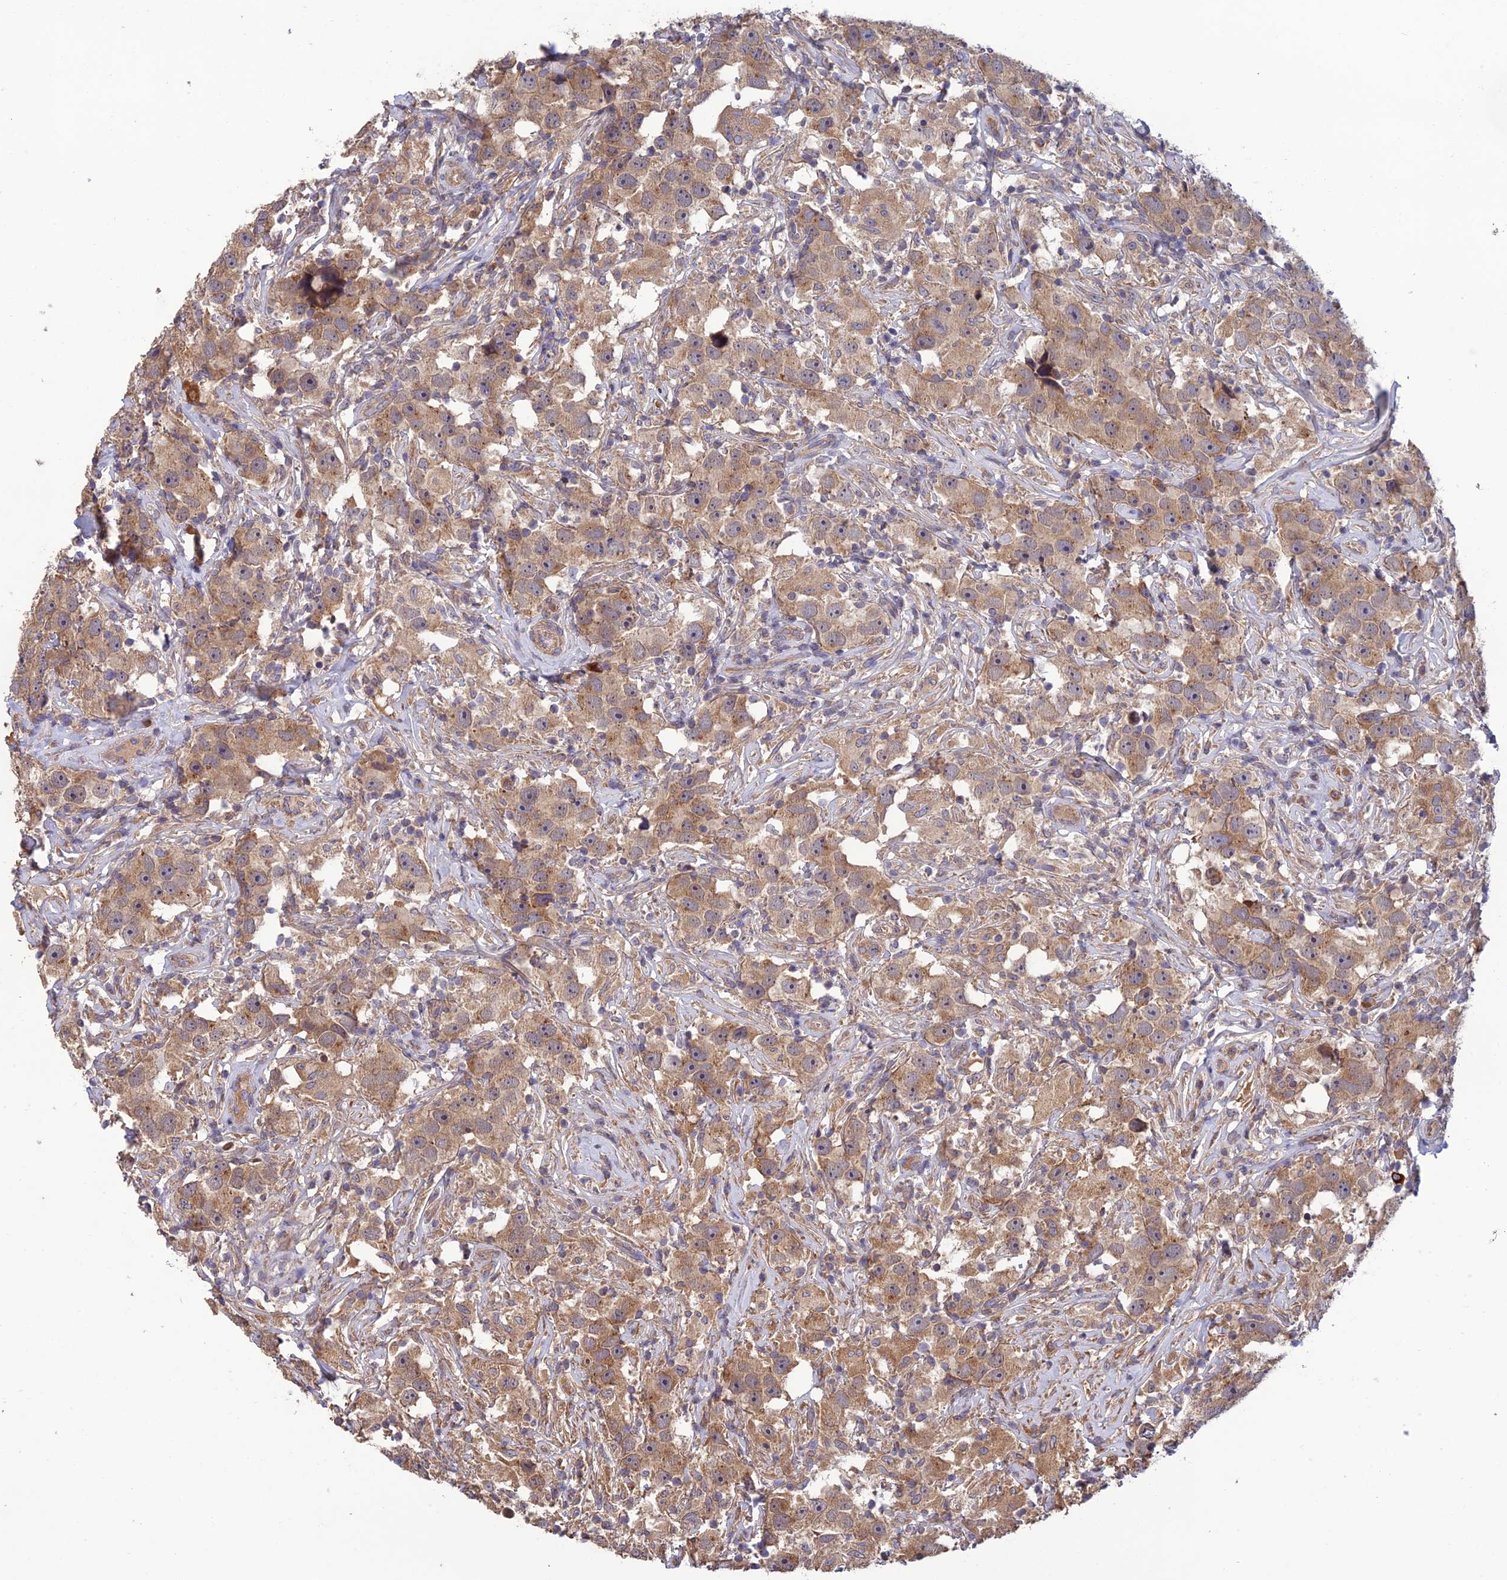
{"staining": {"intensity": "moderate", "quantity": ">75%", "location": "cytoplasmic/membranous,nuclear"}, "tissue": "testis cancer", "cell_type": "Tumor cells", "image_type": "cancer", "snomed": [{"axis": "morphology", "description": "Seminoma, NOS"}, {"axis": "topography", "description": "Testis"}], "caption": "Moderate cytoplasmic/membranous and nuclear positivity for a protein is appreciated in about >75% of tumor cells of testis seminoma using IHC.", "gene": "MRNIP", "patient": {"sex": "male", "age": 49}}